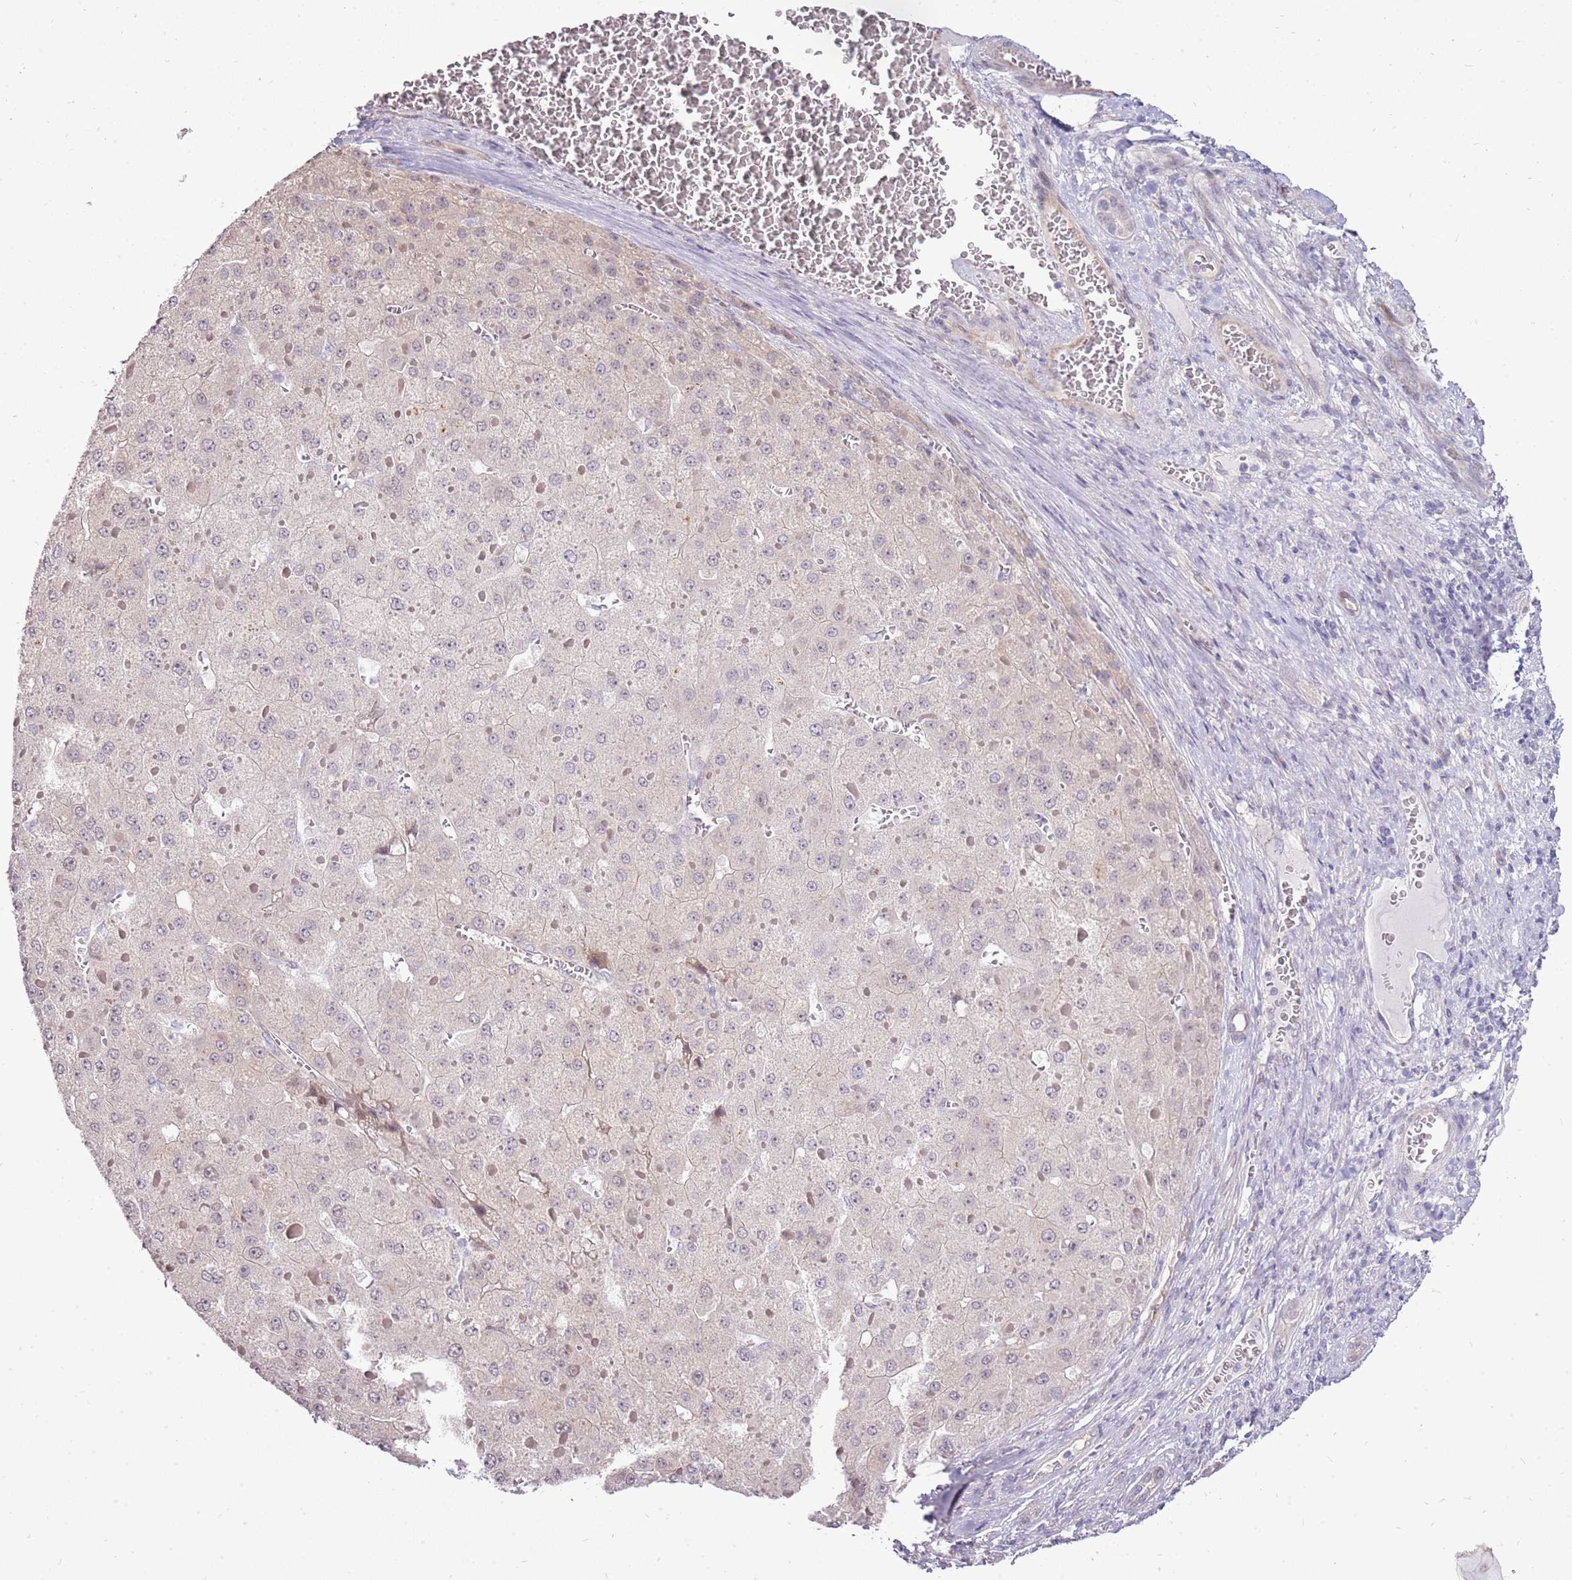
{"staining": {"intensity": "negative", "quantity": "none", "location": "none"}, "tissue": "liver cancer", "cell_type": "Tumor cells", "image_type": "cancer", "snomed": [{"axis": "morphology", "description": "Carcinoma, Hepatocellular, NOS"}, {"axis": "topography", "description": "Liver"}], "caption": "A photomicrograph of human hepatocellular carcinoma (liver) is negative for staining in tumor cells.", "gene": "UGGT2", "patient": {"sex": "female", "age": 73}}